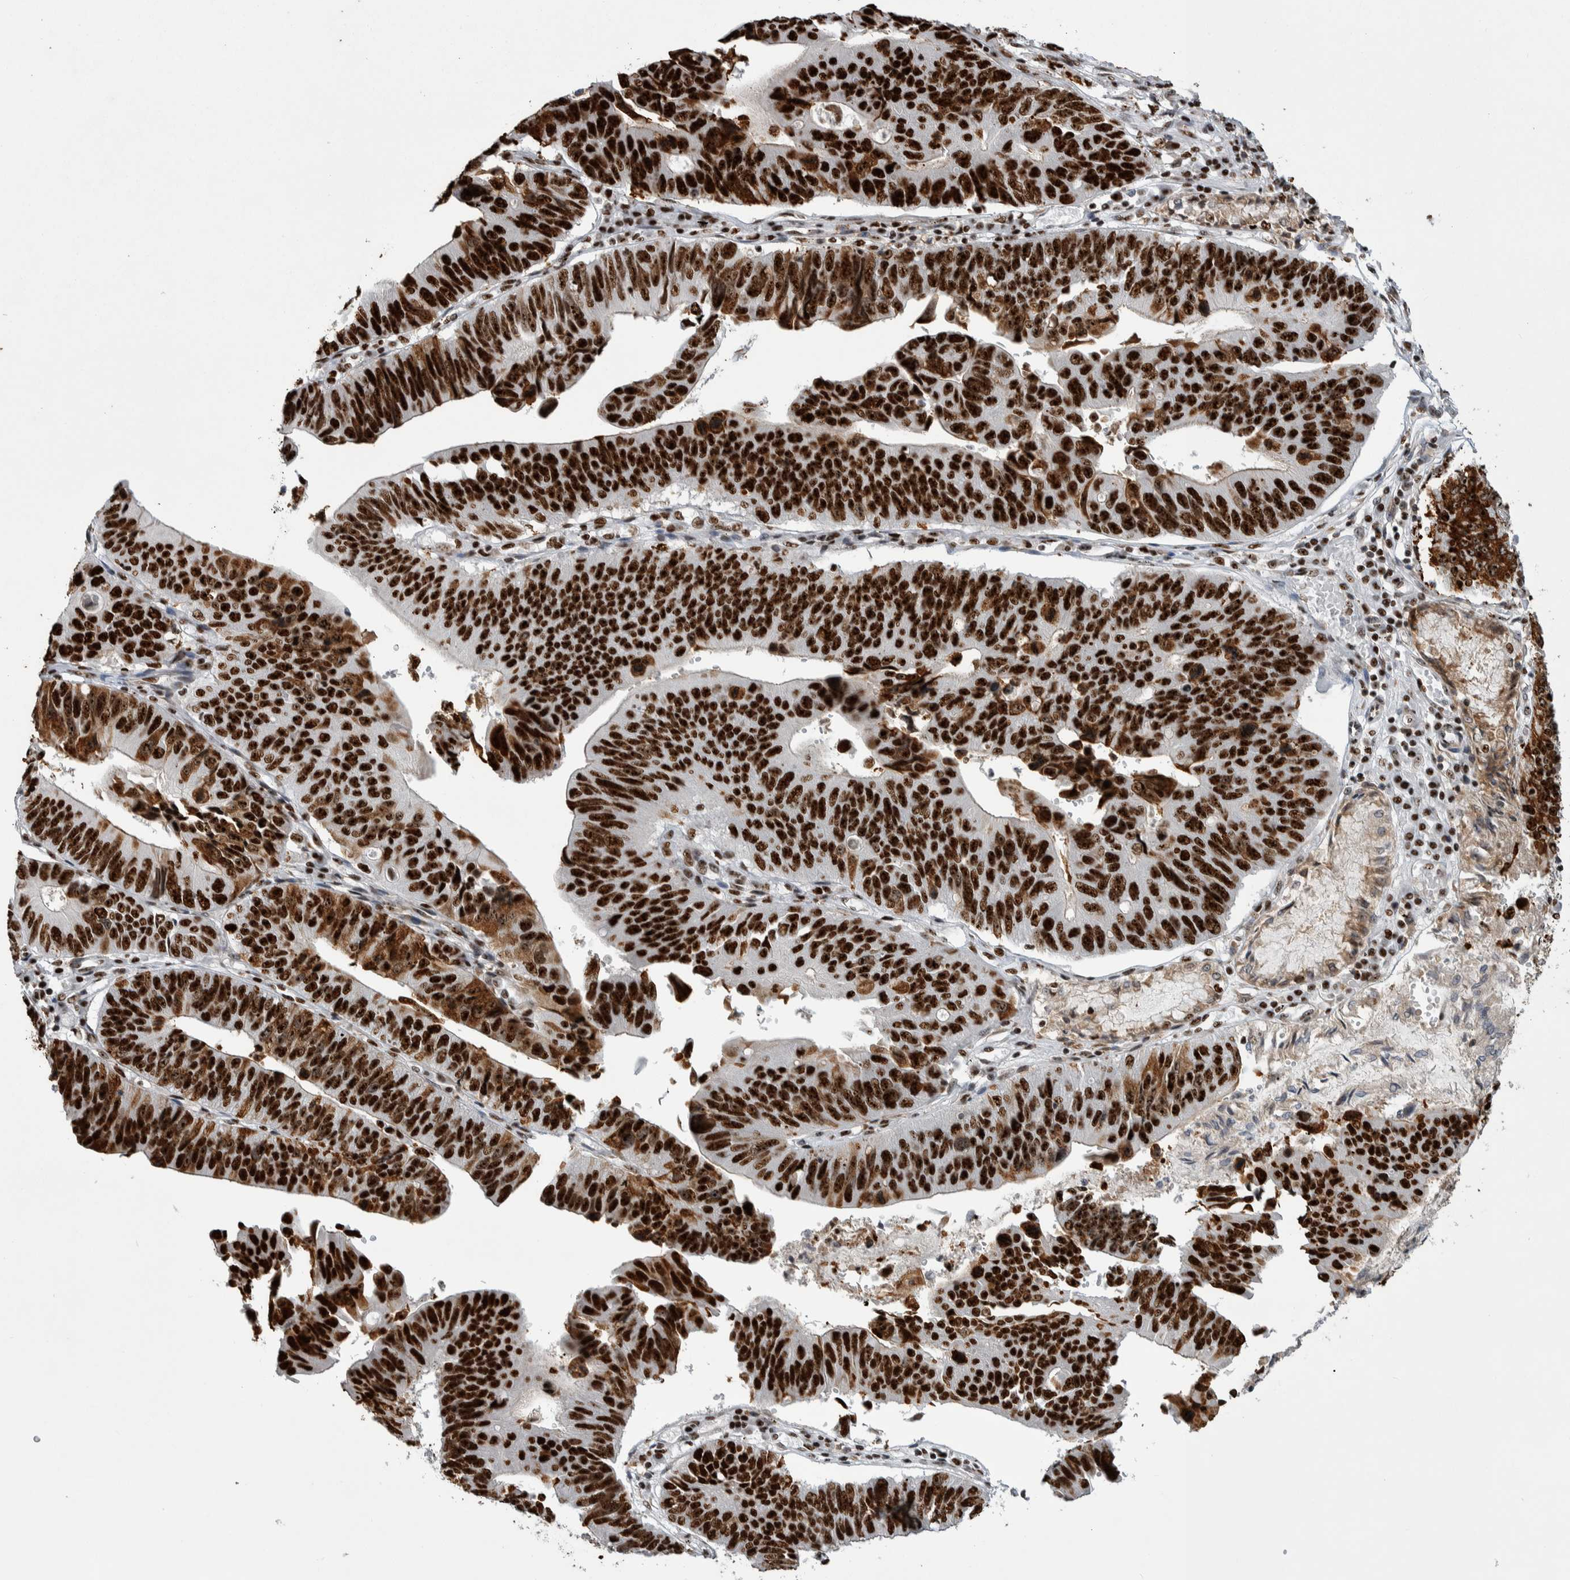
{"staining": {"intensity": "strong", "quantity": ">75%", "location": "nuclear"}, "tissue": "stomach cancer", "cell_type": "Tumor cells", "image_type": "cancer", "snomed": [{"axis": "morphology", "description": "Adenocarcinoma, NOS"}, {"axis": "topography", "description": "Stomach"}], "caption": "The image shows immunohistochemical staining of stomach adenocarcinoma. There is strong nuclear positivity is present in about >75% of tumor cells. The protein of interest is stained brown, and the nuclei are stained in blue (DAB (3,3'-diaminobenzidine) IHC with brightfield microscopy, high magnification).", "gene": "NCL", "patient": {"sex": "male", "age": 59}}